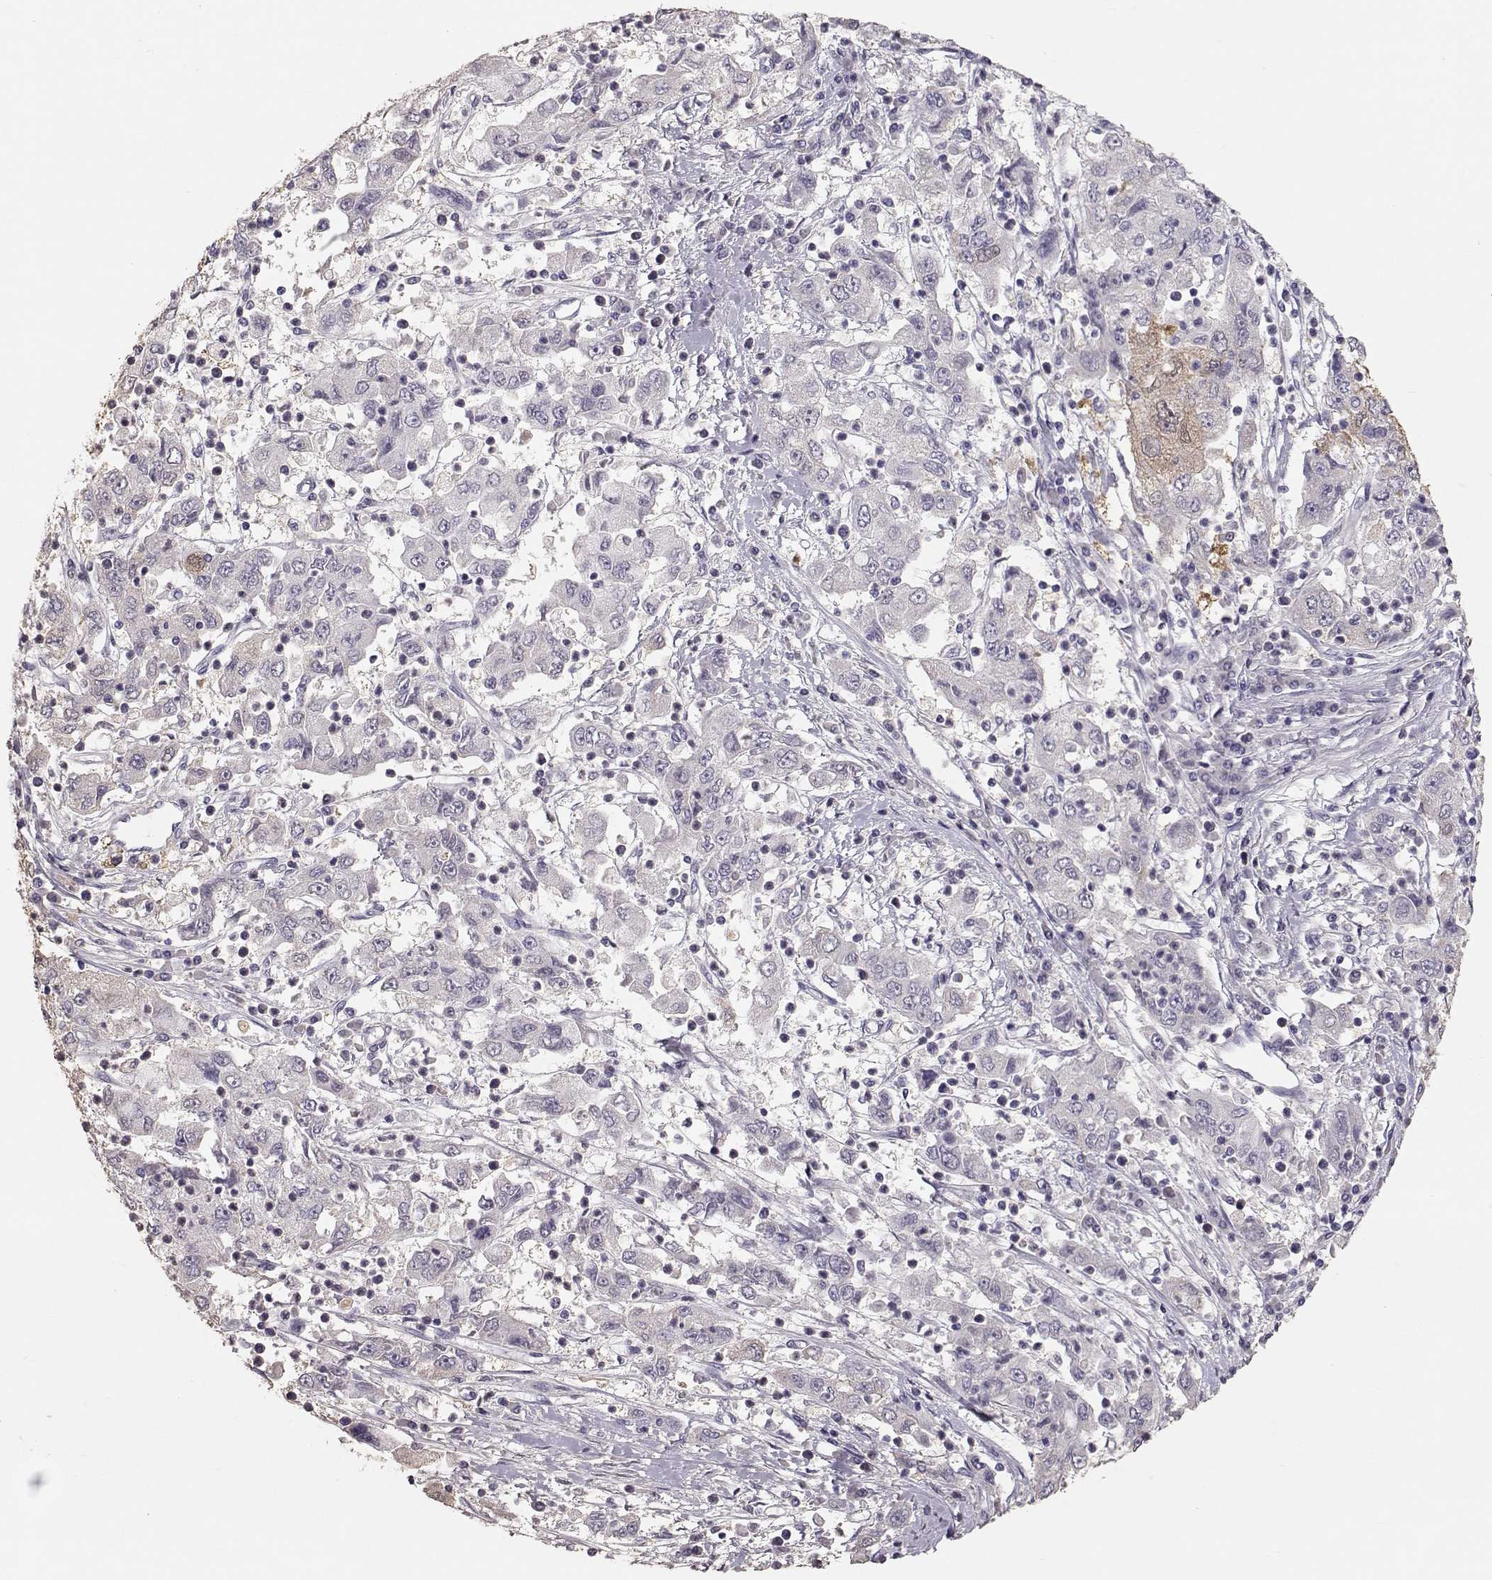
{"staining": {"intensity": "negative", "quantity": "none", "location": "none"}, "tissue": "cervical cancer", "cell_type": "Tumor cells", "image_type": "cancer", "snomed": [{"axis": "morphology", "description": "Squamous cell carcinoma, NOS"}, {"axis": "topography", "description": "Cervix"}], "caption": "Squamous cell carcinoma (cervical) was stained to show a protein in brown. There is no significant staining in tumor cells.", "gene": "POU1F1", "patient": {"sex": "female", "age": 36}}